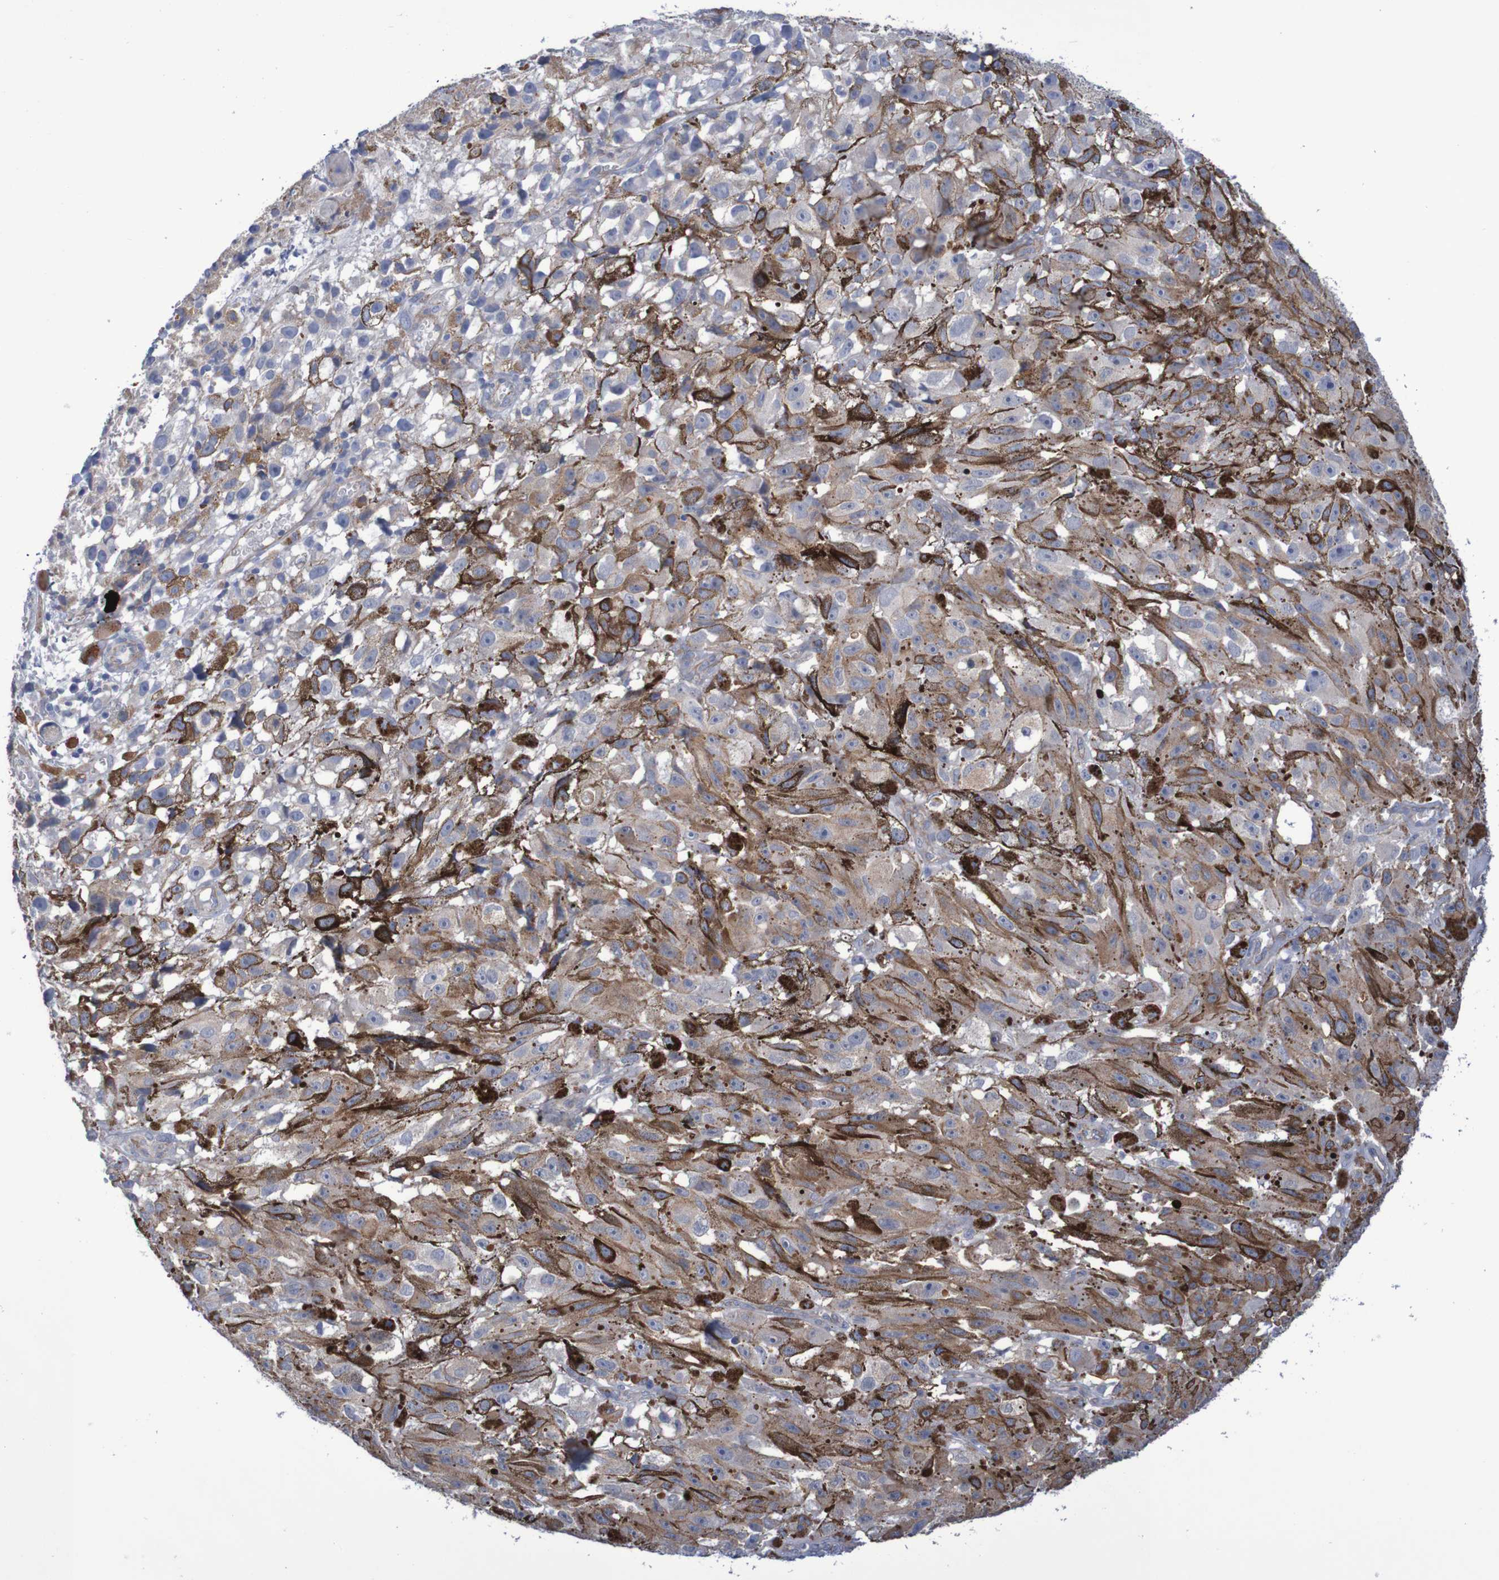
{"staining": {"intensity": "moderate", "quantity": "25%-75%", "location": "cytoplasmic/membranous"}, "tissue": "melanoma", "cell_type": "Tumor cells", "image_type": "cancer", "snomed": [{"axis": "morphology", "description": "Malignant melanoma, NOS"}, {"axis": "topography", "description": "Skin"}], "caption": "DAB immunohistochemical staining of human melanoma exhibits moderate cytoplasmic/membranous protein positivity in approximately 25%-75% of tumor cells.", "gene": "NECTIN2", "patient": {"sex": "female", "age": 104}}